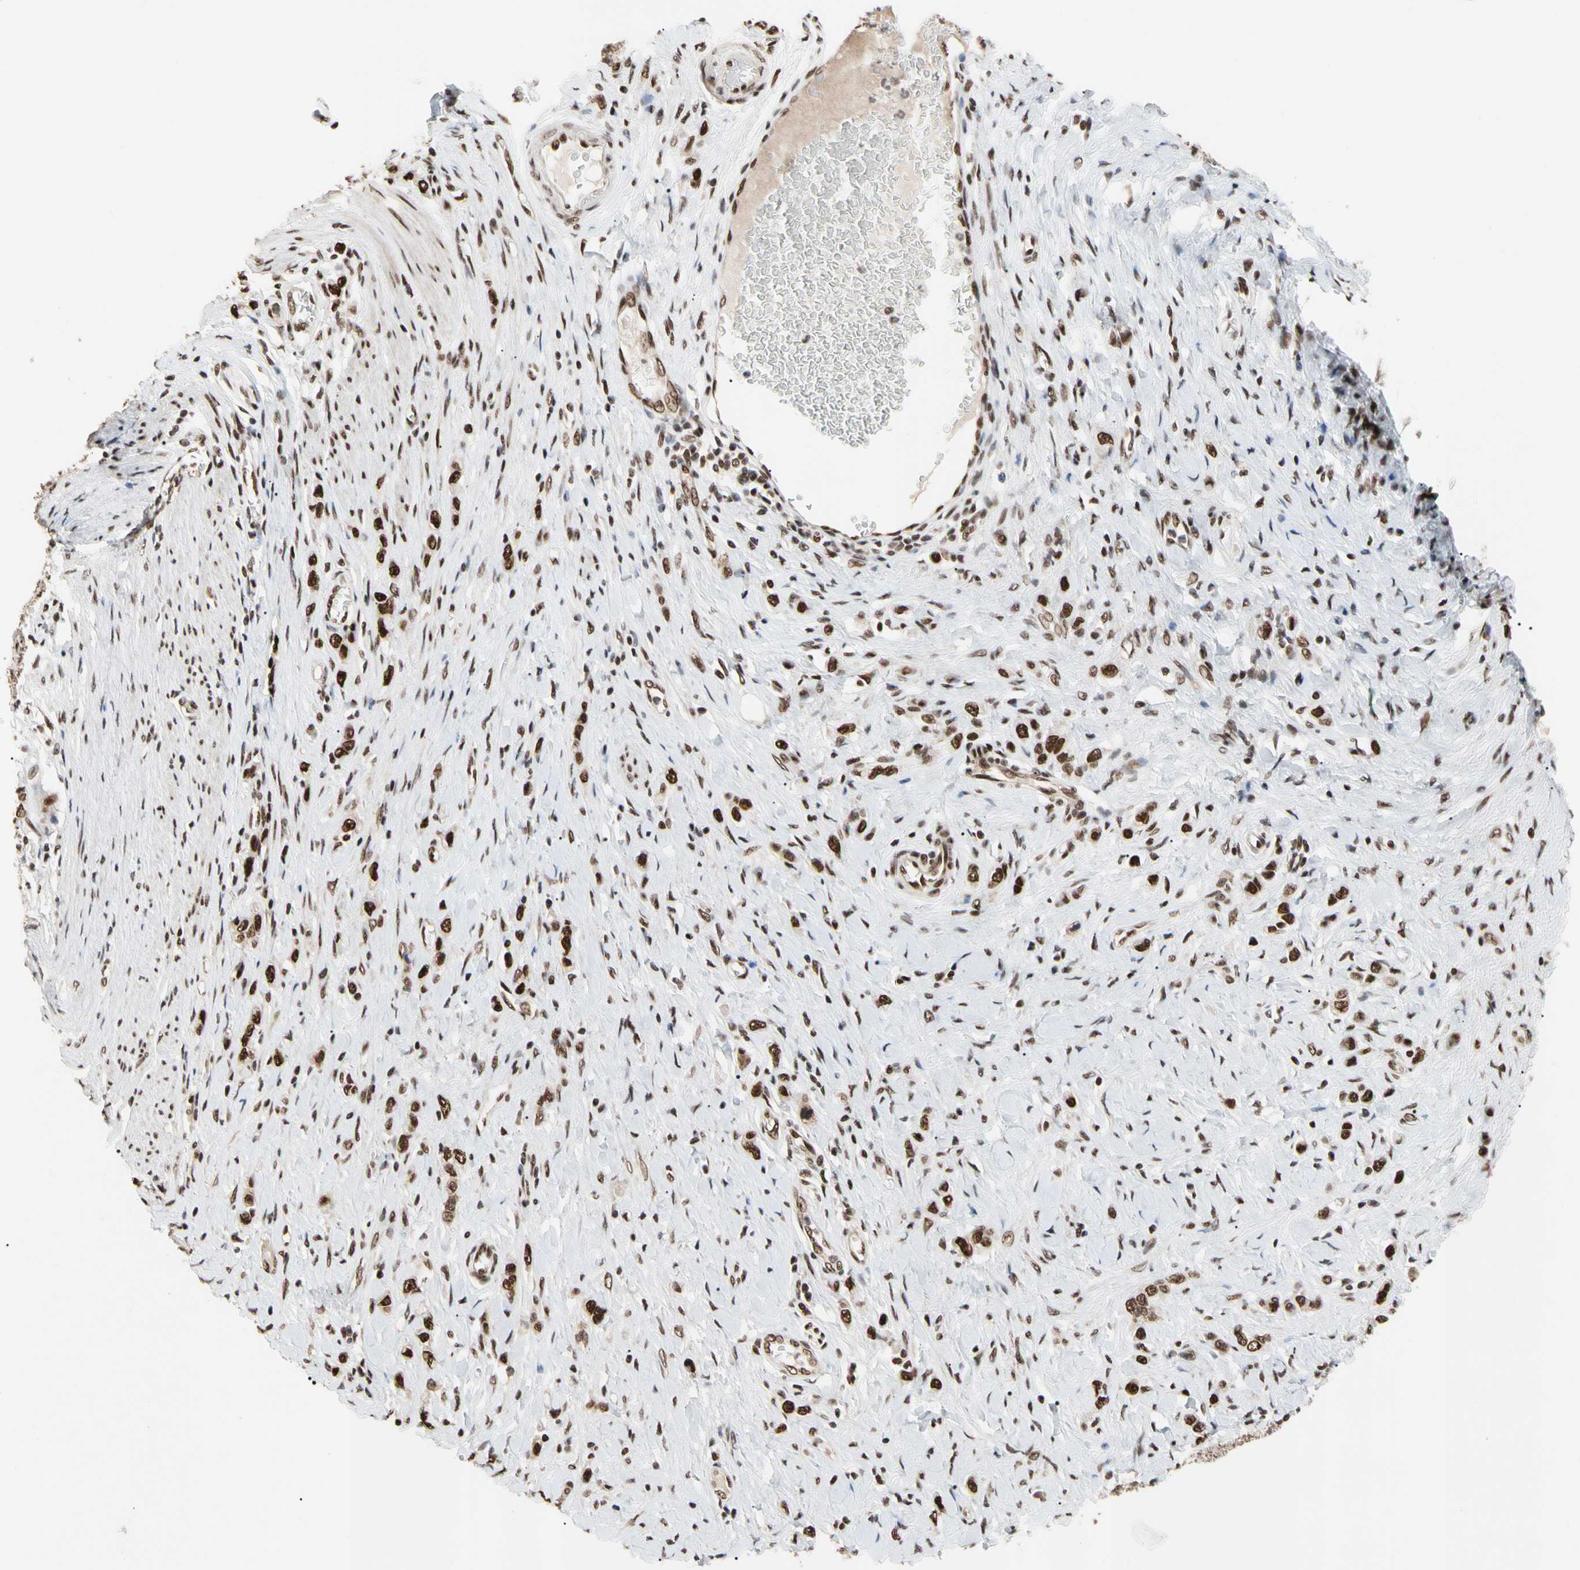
{"staining": {"intensity": "strong", "quantity": ">75%", "location": "nuclear"}, "tissue": "stomach cancer", "cell_type": "Tumor cells", "image_type": "cancer", "snomed": [{"axis": "morphology", "description": "Normal tissue, NOS"}, {"axis": "morphology", "description": "Adenocarcinoma, NOS"}, {"axis": "topography", "description": "Stomach, upper"}, {"axis": "topography", "description": "Stomach"}], "caption": "Tumor cells show high levels of strong nuclear expression in approximately >75% of cells in adenocarcinoma (stomach). (brown staining indicates protein expression, while blue staining denotes nuclei).", "gene": "FAM98B", "patient": {"sex": "female", "age": 65}}